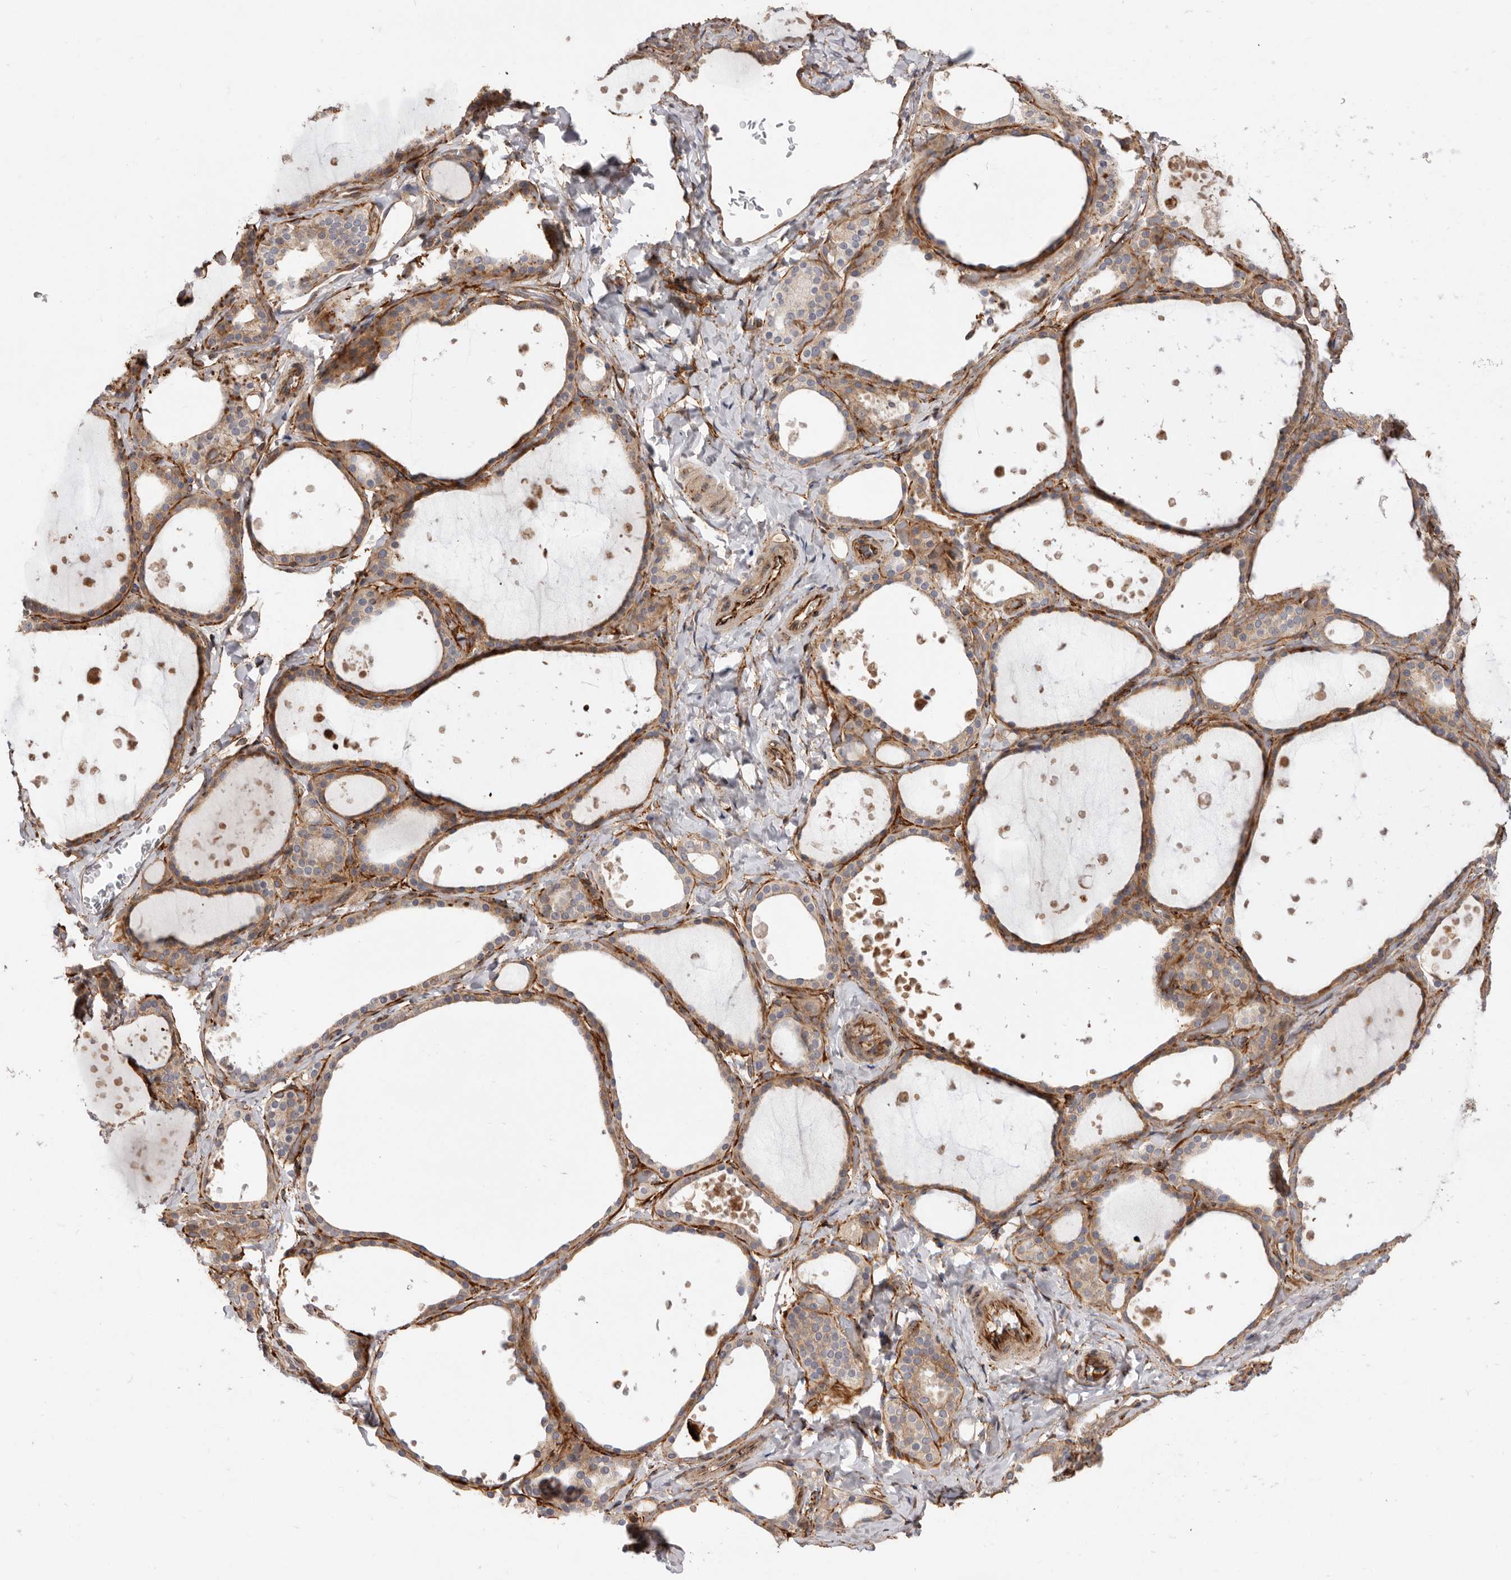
{"staining": {"intensity": "moderate", "quantity": ">75%", "location": "cytoplasmic/membranous"}, "tissue": "thyroid gland", "cell_type": "Glandular cells", "image_type": "normal", "snomed": [{"axis": "morphology", "description": "Normal tissue, NOS"}, {"axis": "topography", "description": "Thyroid gland"}], "caption": "This is a photomicrograph of immunohistochemistry (IHC) staining of unremarkable thyroid gland, which shows moderate staining in the cytoplasmic/membranous of glandular cells.", "gene": "WDTC1", "patient": {"sex": "female", "age": 44}}